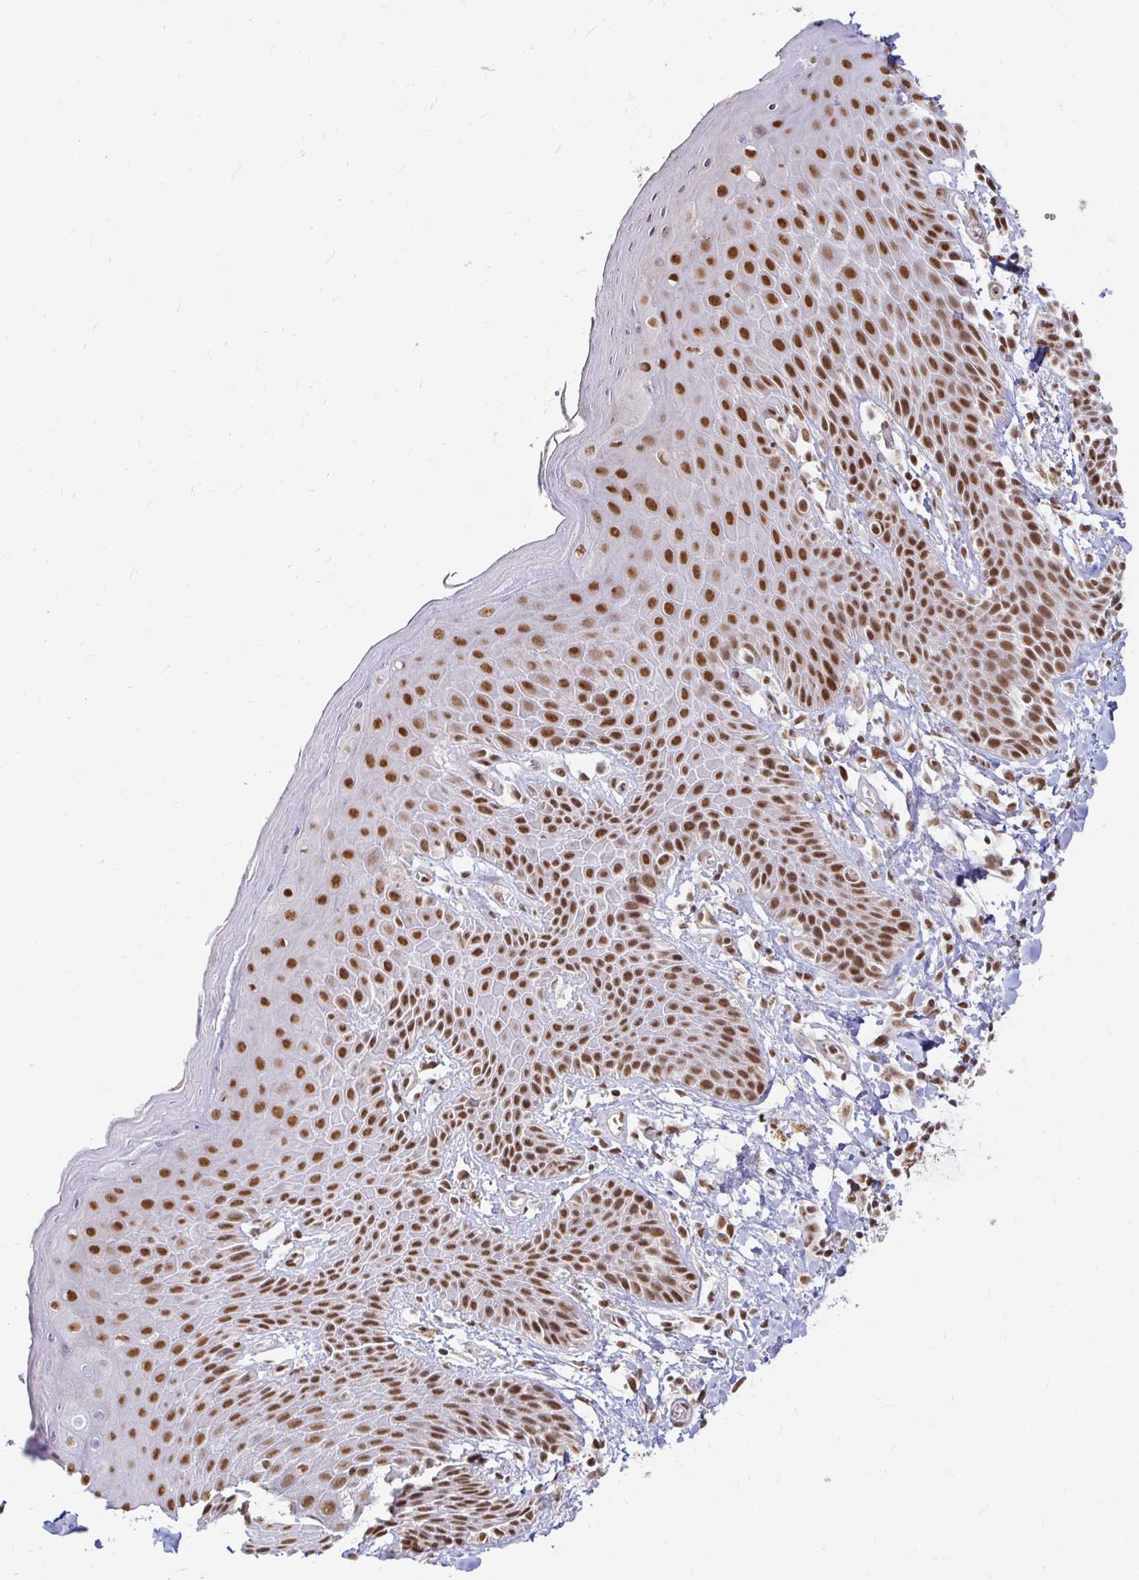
{"staining": {"intensity": "strong", "quantity": ">75%", "location": "nuclear"}, "tissue": "skin", "cell_type": "Epidermal cells", "image_type": "normal", "snomed": [{"axis": "morphology", "description": "Normal tissue, NOS"}, {"axis": "topography", "description": "Anal"}, {"axis": "topography", "description": "Peripheral nerve tissue"}], "caption": "Immunohistochemistry (IHC) of benign skin reveals high levels of strong nuclear staining in approximately >75% of epidermal cells. (IHC, brightfield microscopy, high magnification).", "gene": "HNRNPU", "patient": {"sex": "male", "age": 51}}